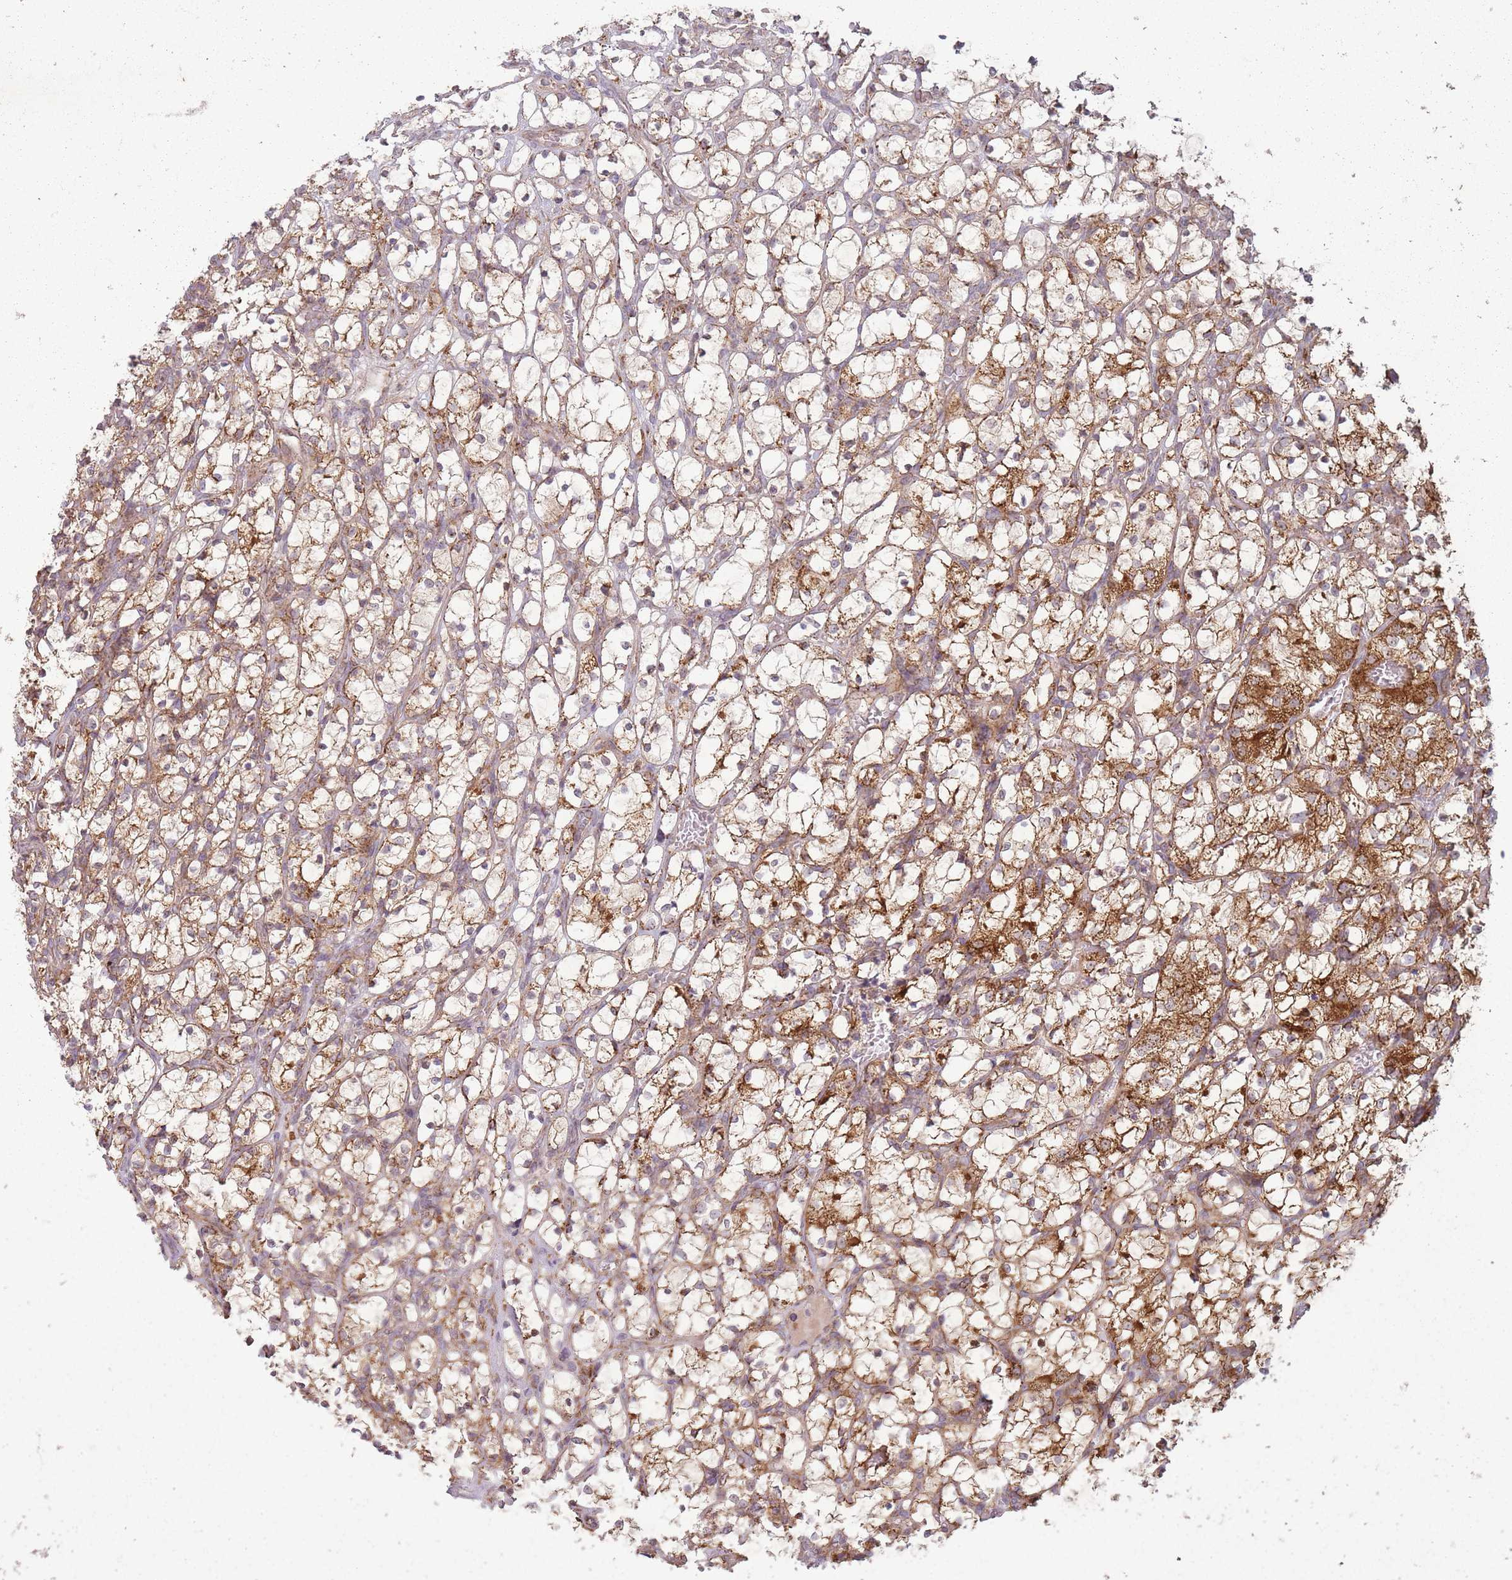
{"staining": {"intensity": "moderate", "quantity": ">75%", "location": "cytoplasmic/membranous"}, "tissue": "renal cancer", "cell_type": "Tumor cells", "image_type": "cancer", "snomed": [{"axis": "morphology", "description": "Adenocarcinoma, NOS"}, {"axis": "topography", "description": "Kidney"}], "caption": "A photomicrograph showing moderate cytoplasmic/membranous expression in about >75% of tumor cells in renal cancer, as visualized by brown immunohistochemical staining.", "gene": "OR10Q1", "patient": {"sex": "female", "age": 69}}